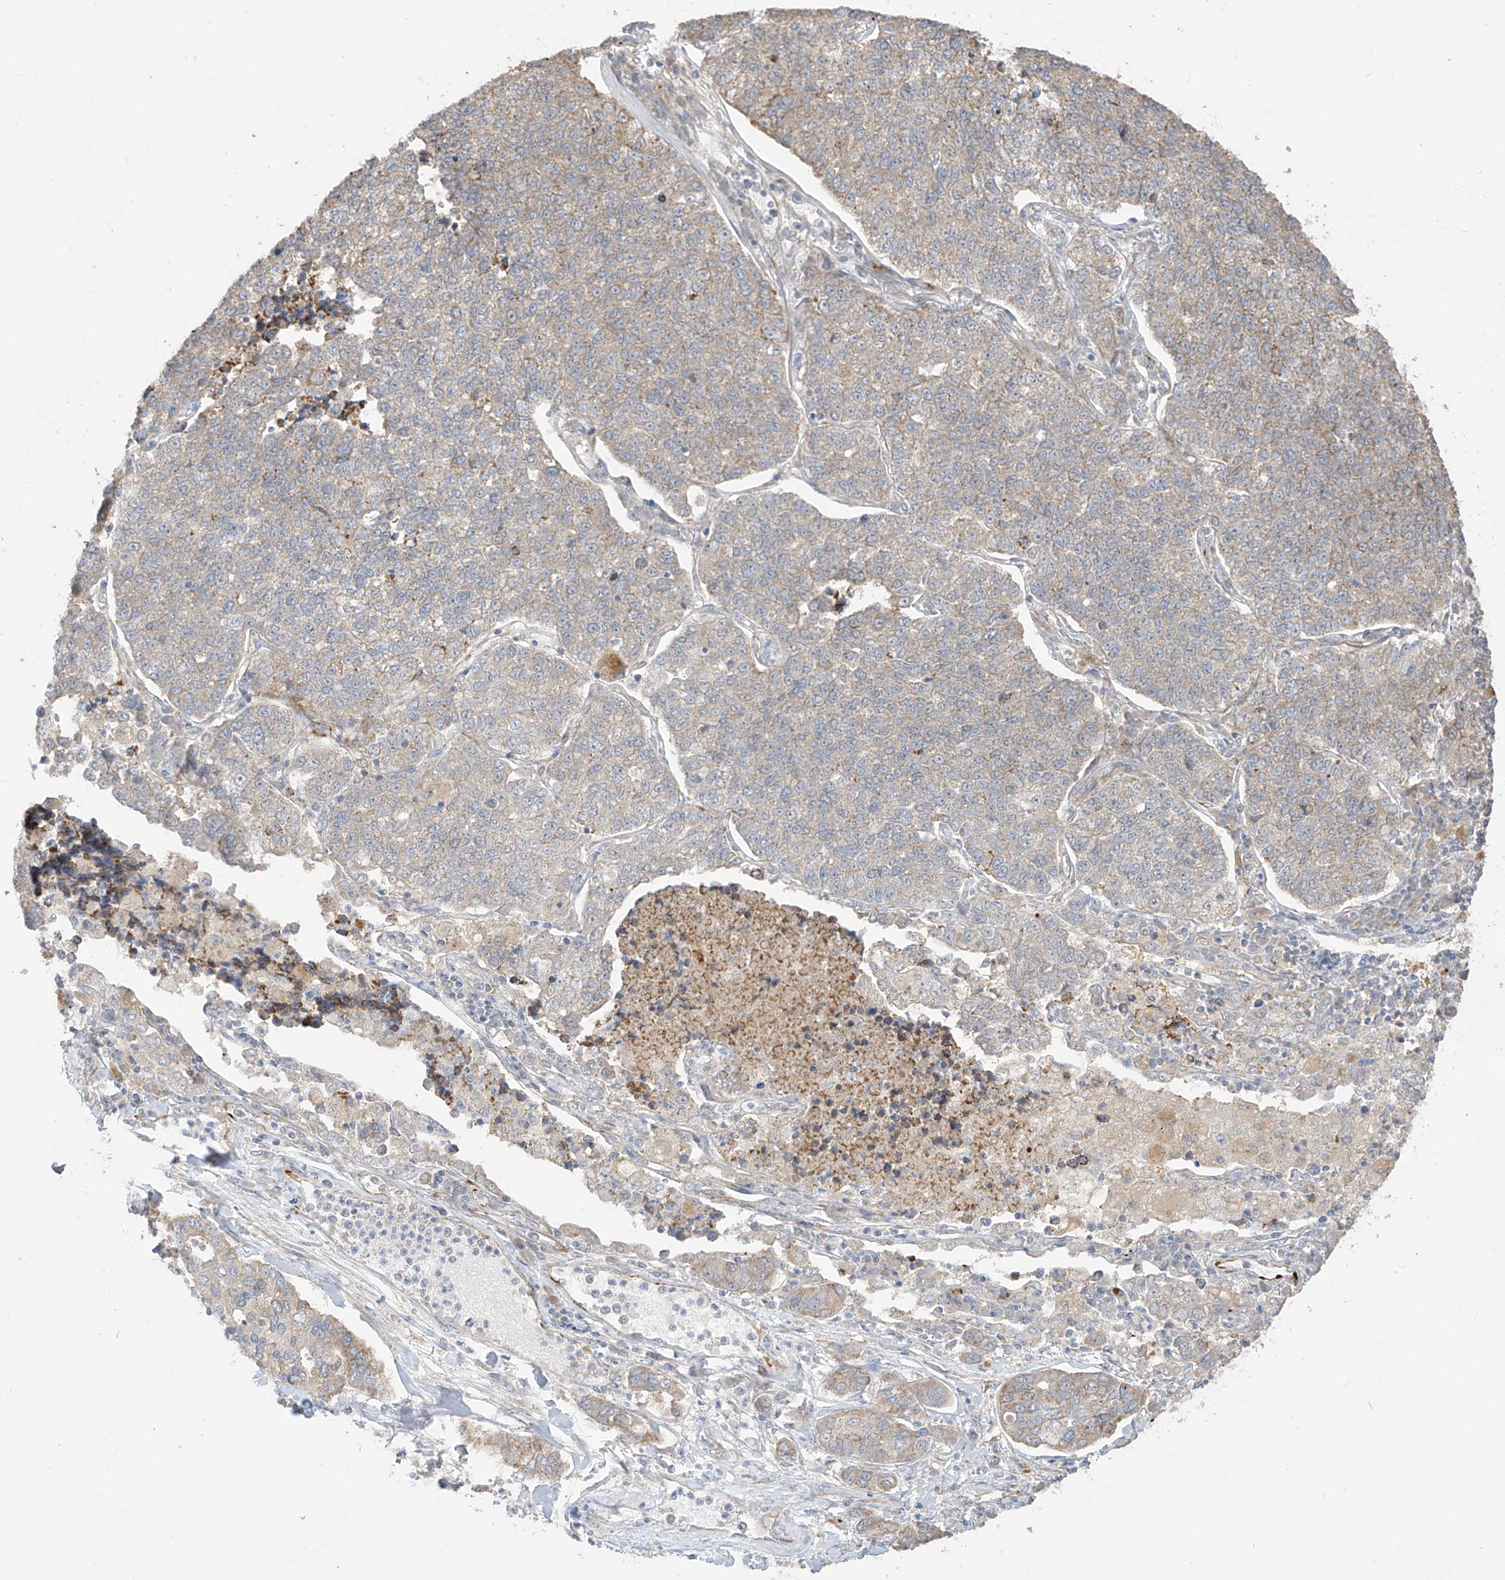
{"staining": {"intensity": "weak", "quantity": "25%-75%", "location": "cytoplasmic/membranous"}, "tissue": "lung cancer", "cell_type": "Tumor cells", "image_type": "cancer", "snomed": [{"axis": "morphology", "description": "Adenocarcinoma, NOS"}, {"axis": "topography", "description": "Lung"}], "caption": "Adenocarcinoma (lung) stained for a protein exhibits weak cytoplasmic/membranous positivity in tumor cells. The staining was performed using DAB to visualize the protein expression in brown, while the nuclei were stained in blue with hematoxylin (Magnification: 20x).", "gene": "DCDC2", "patient": {"sex": "male", "age": 49}}